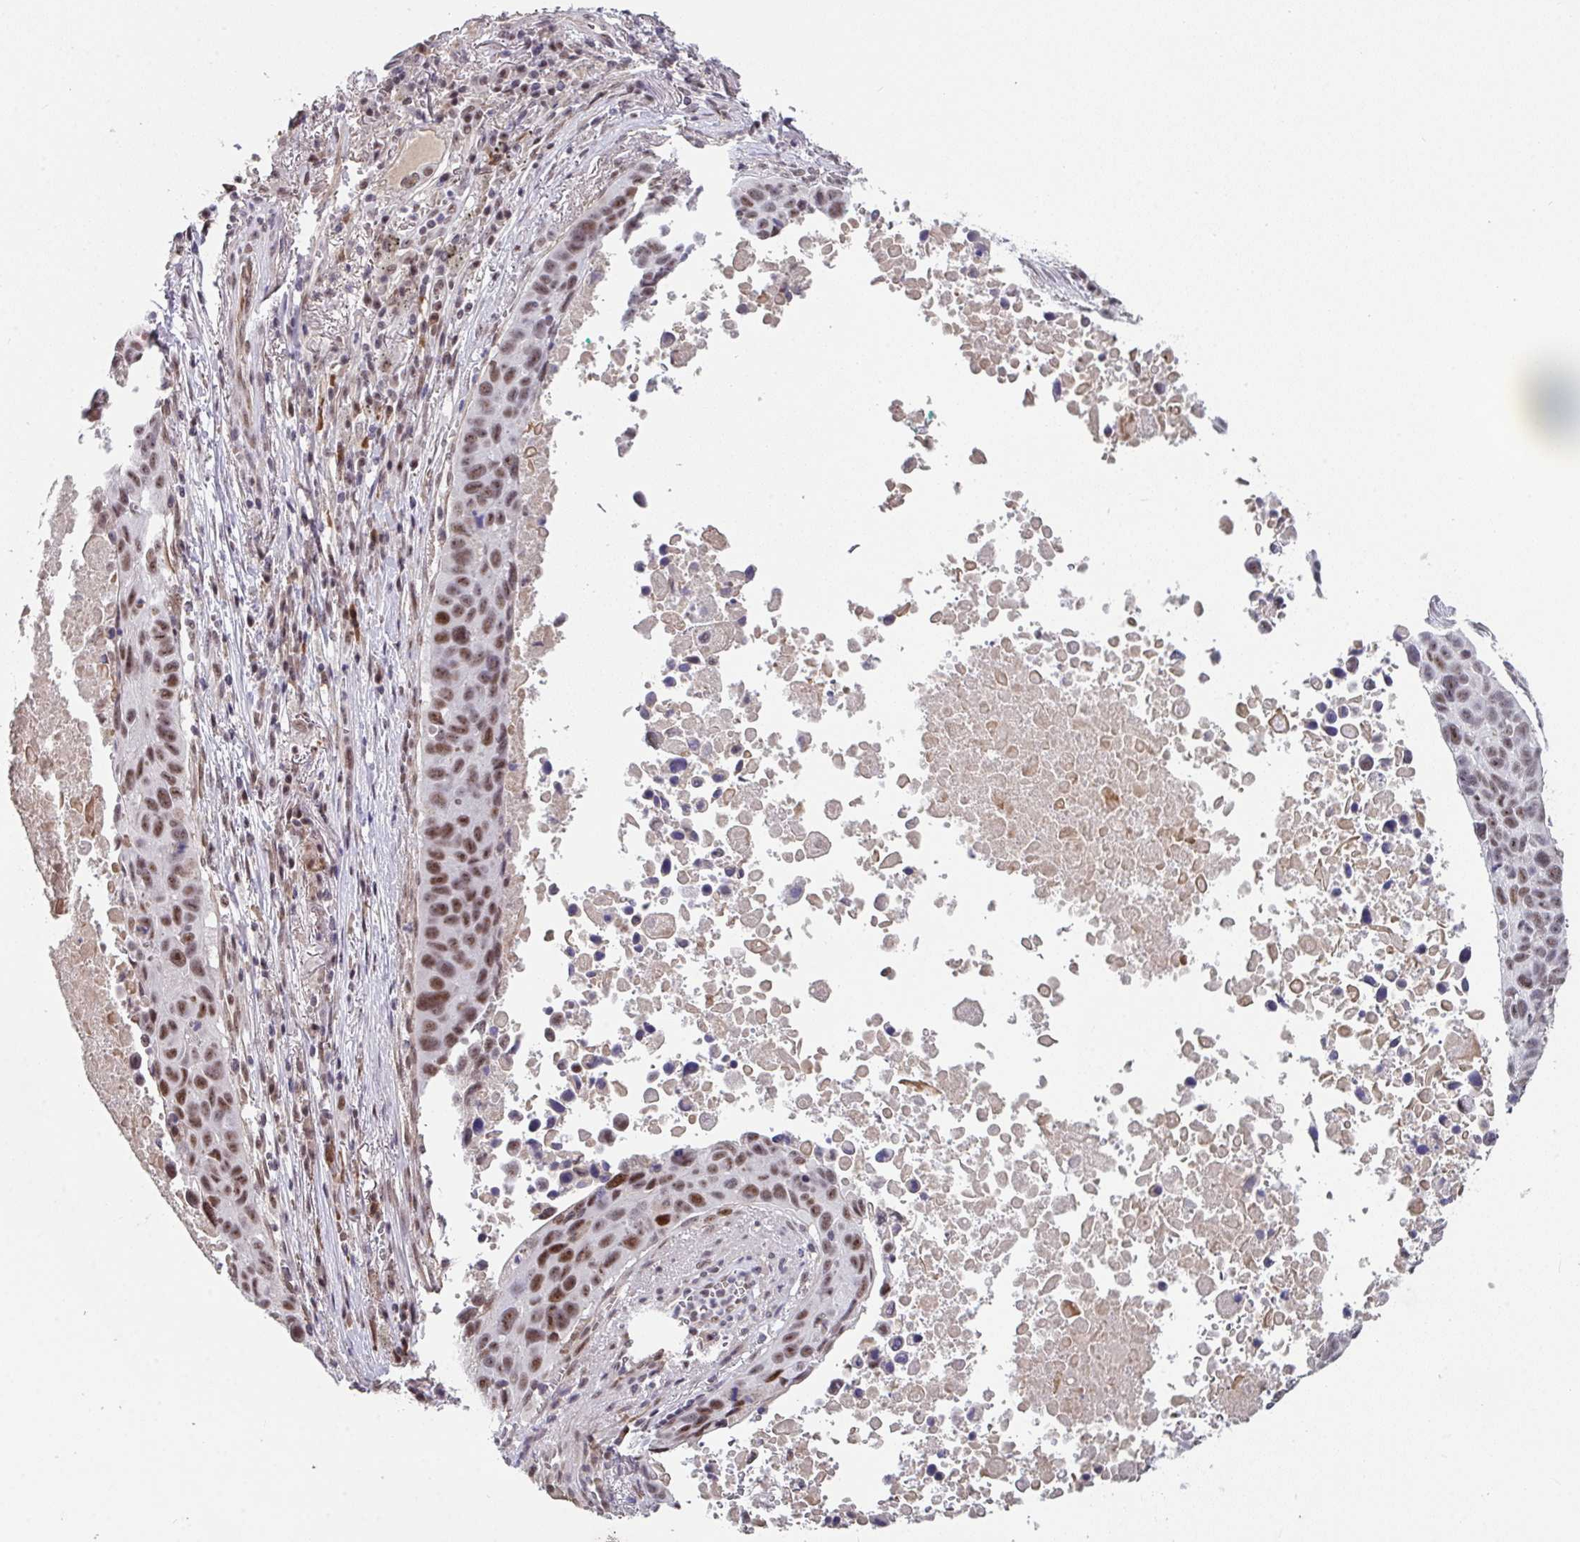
{"staining": {"intensity": "moderate", "quantity": ">75%", "location": "nuclear"}, "tissue": "lung cancer", "cell_type": "Tumor cells", "image_type": "cancer", "snomed": [{"axis": "morphology", "description": "Squamous cell carcinoma, NOS"}, {"axis": "topography", "description": "Lung"}], "caption": "Protein expression analysis of squamous cell carcinoma (lung) reveals moderate nuclear staining in approximately >75% of tumor cells.", "gene": "RBBP6", "patient": {"sex": "male", "age": 66}}